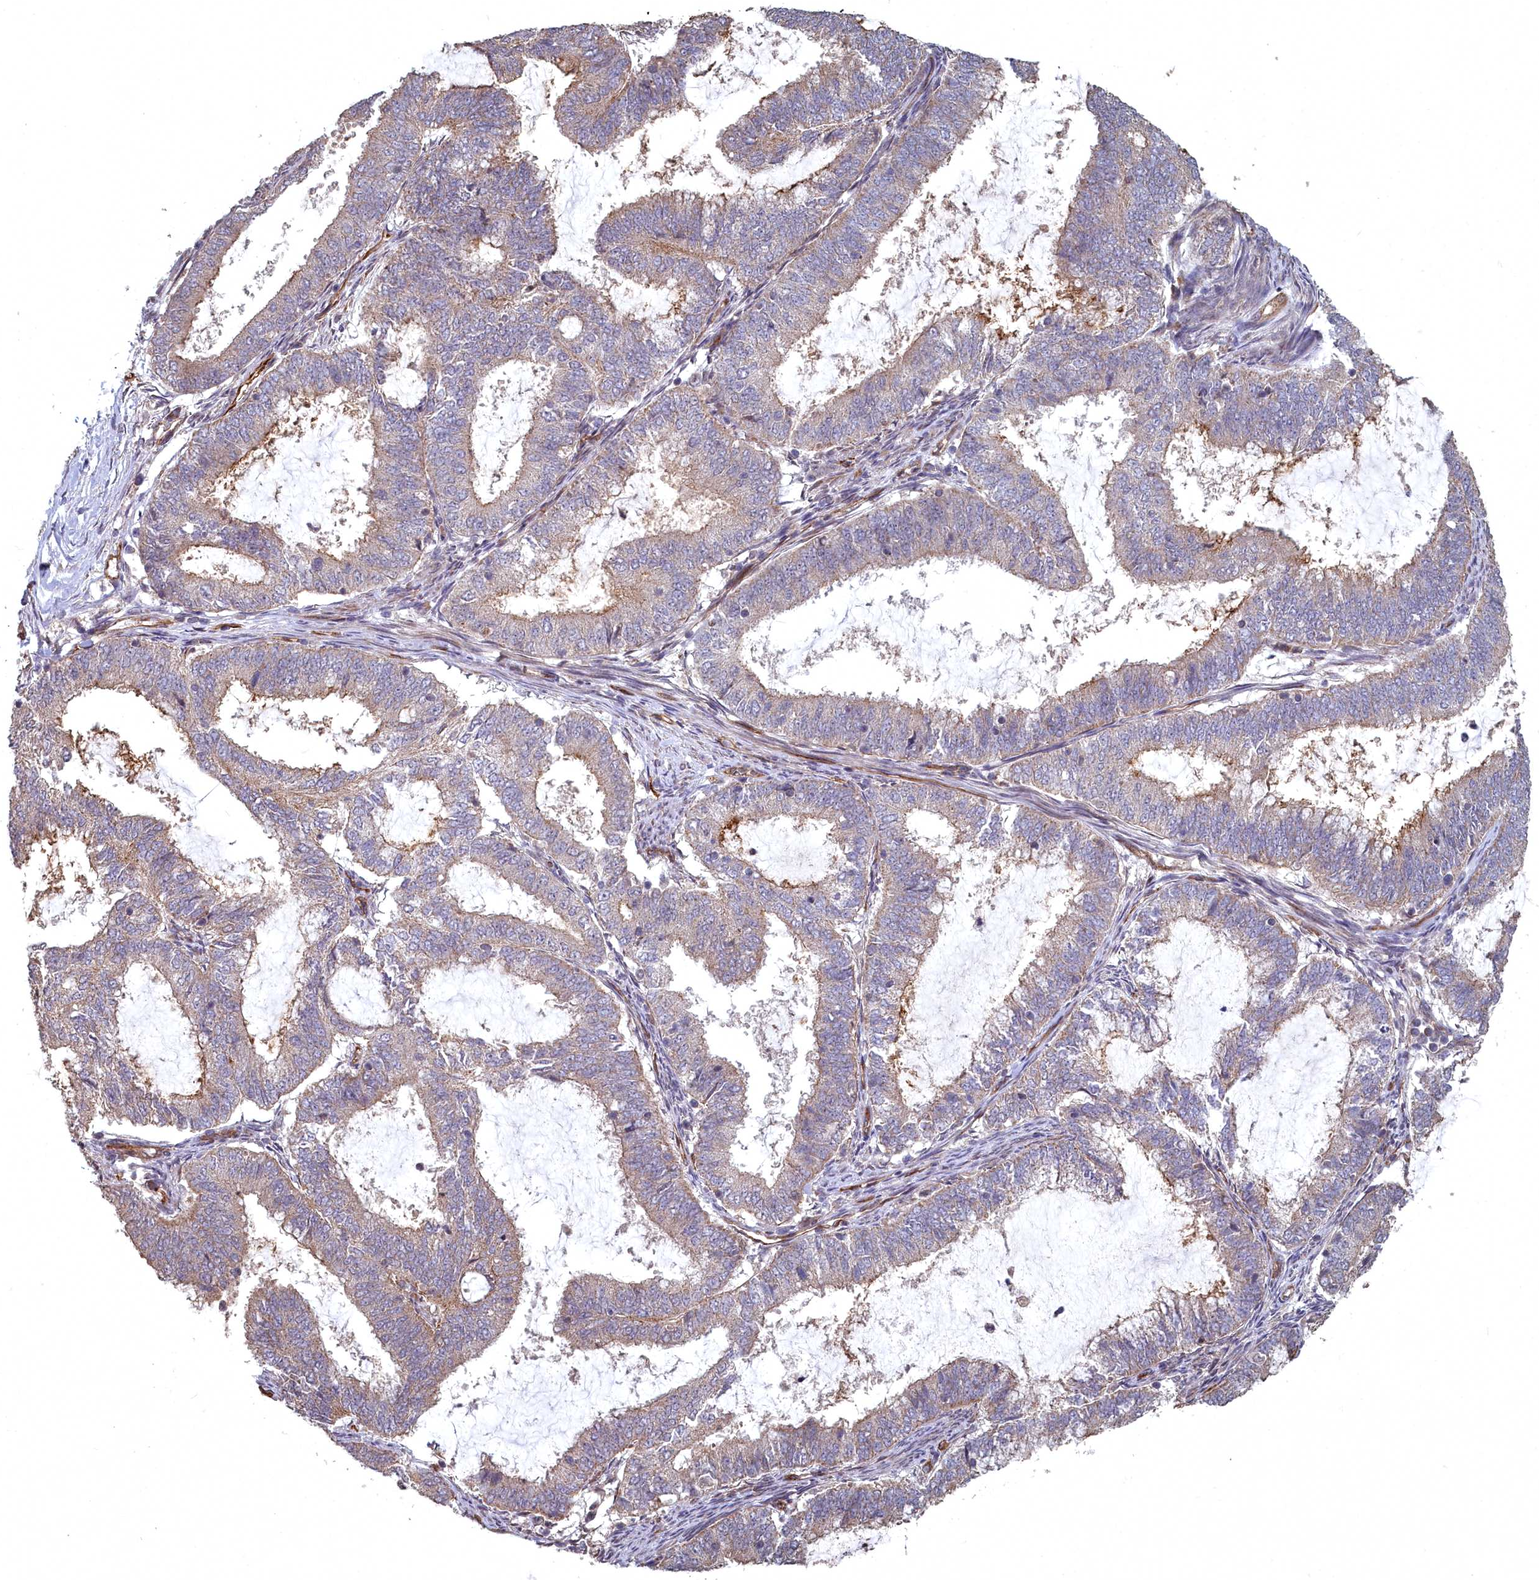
{"staining": {"intensity": "weak", "quantity": "25%-75%", "location": "cytoplasmic/membranous"}, "tissue": "endometrial cancer", "cell_type": "Tumor cells", "image_type": "cancer", "snomed": [{"axis": "morphology", "description": "Adenocarcinoma, NOS"}, {"axis": "topography", "description": "Endometrium"}], "caption": "Immunohistochemical staining of adenocarcinoma (endometrial) displays low levels of weak cytoplasmic/membranous protein positivity in approximately 25%-75% of tumor cells.", "gene": "TSPYL4", "patient": {"sex": "female", "age": 51}}